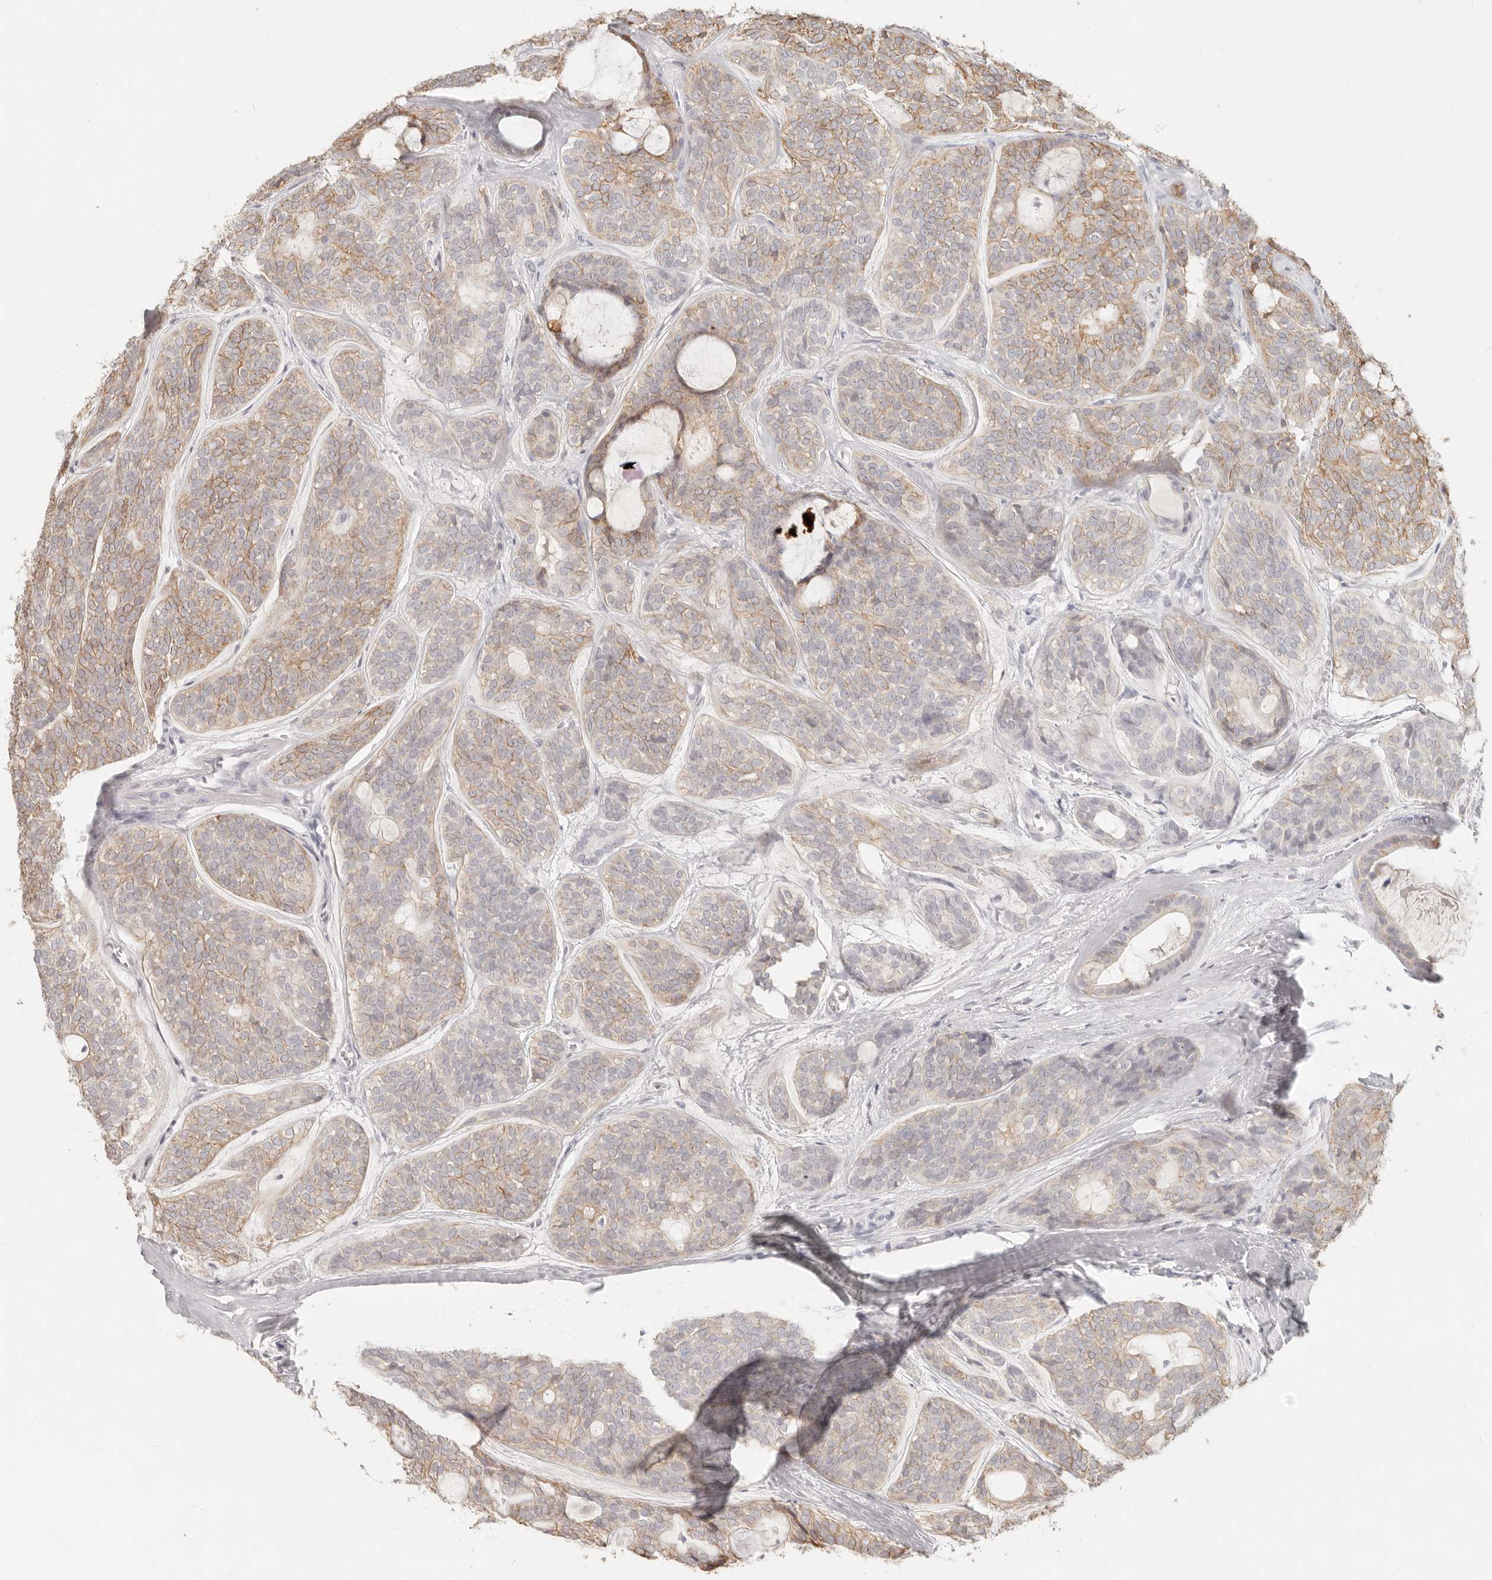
{"staining": {"intensity": "weak", "quantity": "25%-75%", "location": "cytoplasmic/membranous"}, "tissue": "head and neck cancer", "cell_type": "Tumor cells", "image_type": "cancer", "snomed": [{"axis": "morphology", "description": "Adenocarcinoma, NOS"}, {"axis": "topography", "description": "Head-Neck"}], "caption": "Protein analysis of adenocarcinoma (head and neck) tissue reveals weak cytoplasmic/membranous staining in approximately 25%-75% of tumor cells. The protein of interest is stained brown, and the nuclei are stained in blue (DAB IHC with brightfield microscopy, high magnification).", "gene": "EPCAM", "patient": {"sex": "male", "age": 66}}